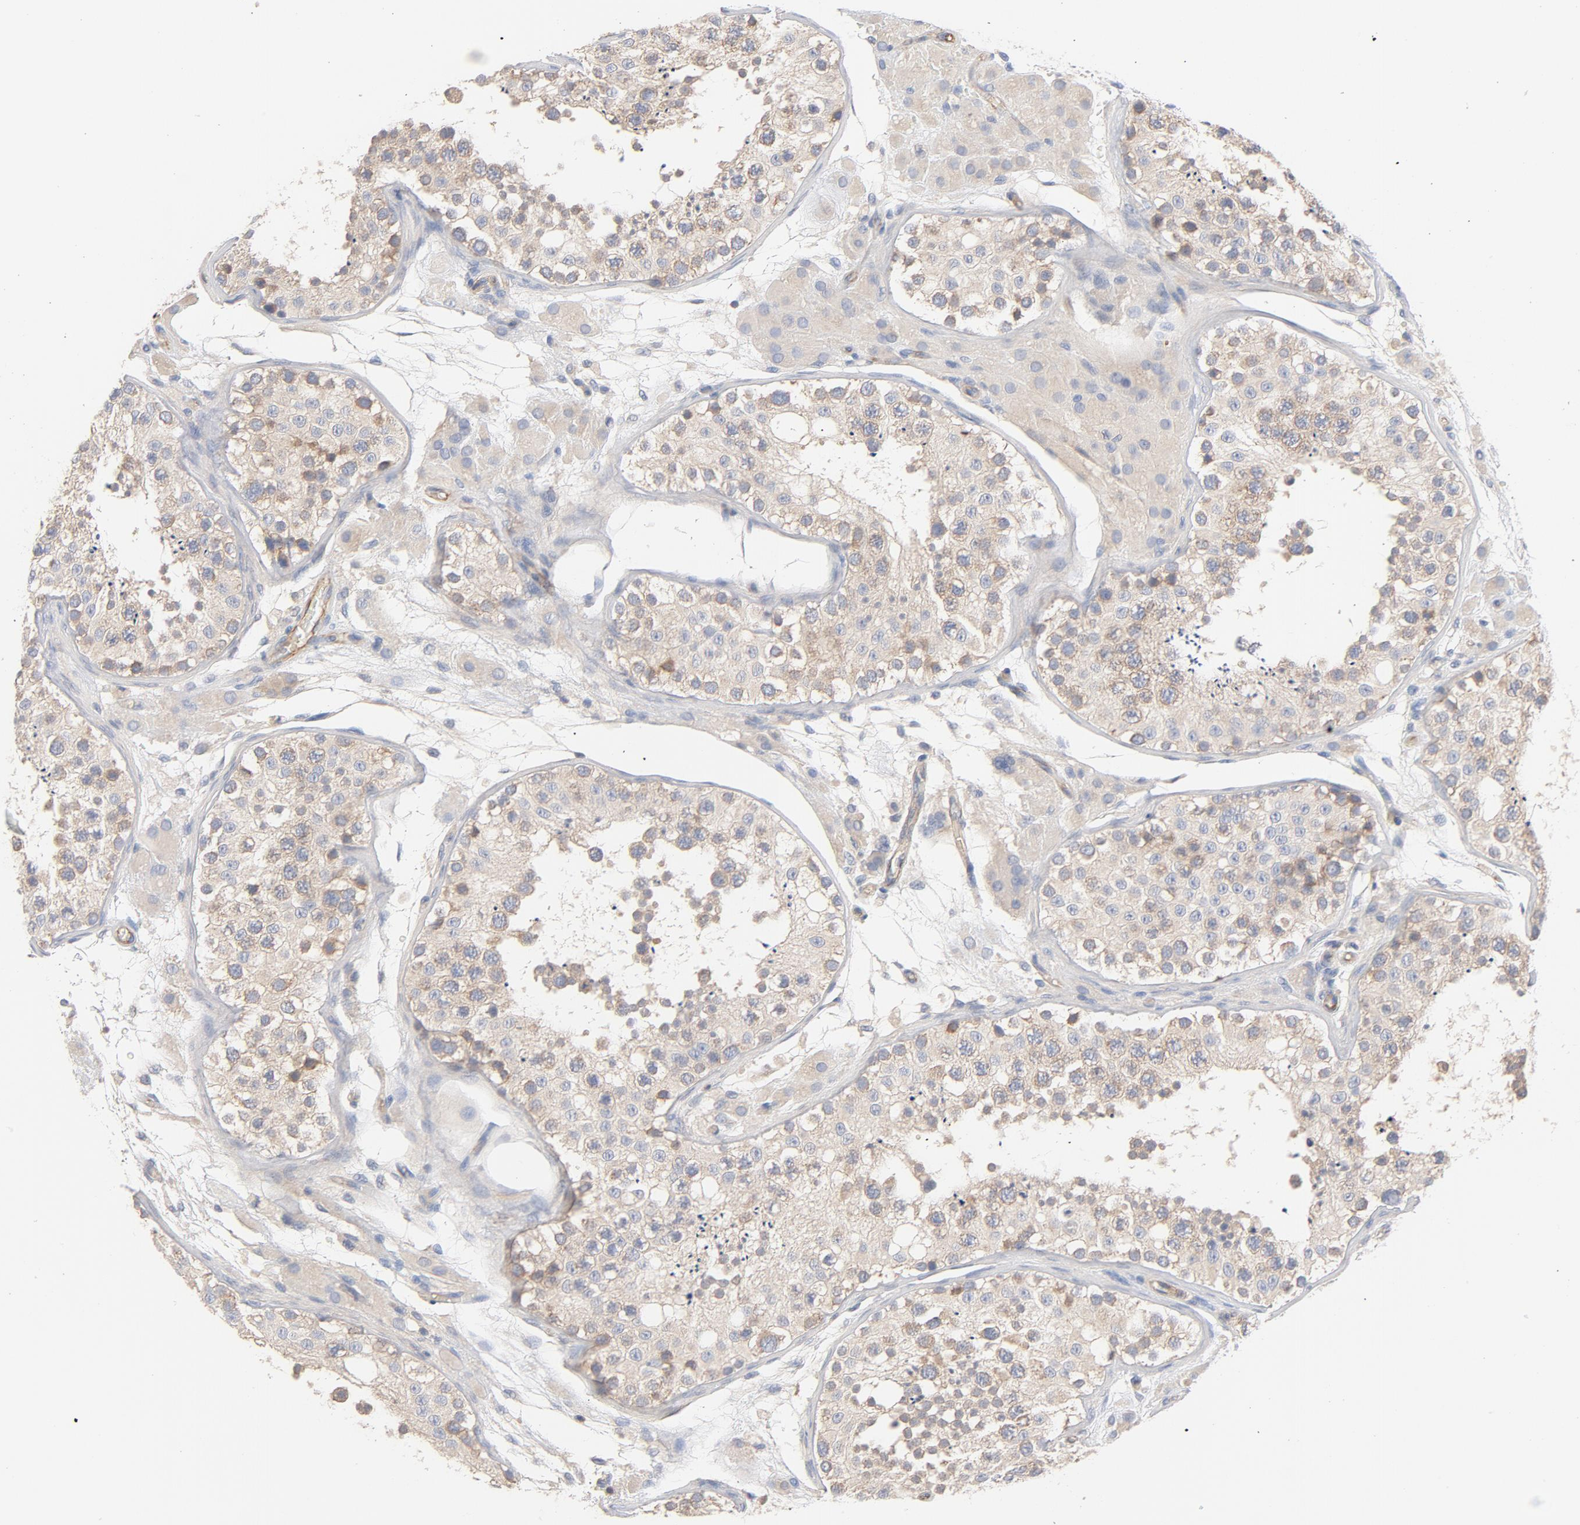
{"staining": {"intensity": "moderate", "quantity": ">75%", "location": "cytoplasmic/membranous"}, "tissue": "testis", "cell_type": "Cells in seminiferous ducts", "image_type": "normal", "snomed": [{"axis": "morphology", "description": "Normal tissue, NOS"}, {"axis": "topography", "description": "Testis"}], "caption": "A medium amount of moderate cytoplasmic/membranous positivity is seen in about >75% of cells in seminiferous ducts in unremarkable testis.", "gene": "STRN3", "patient": {"sex": "male", "age": 26}}